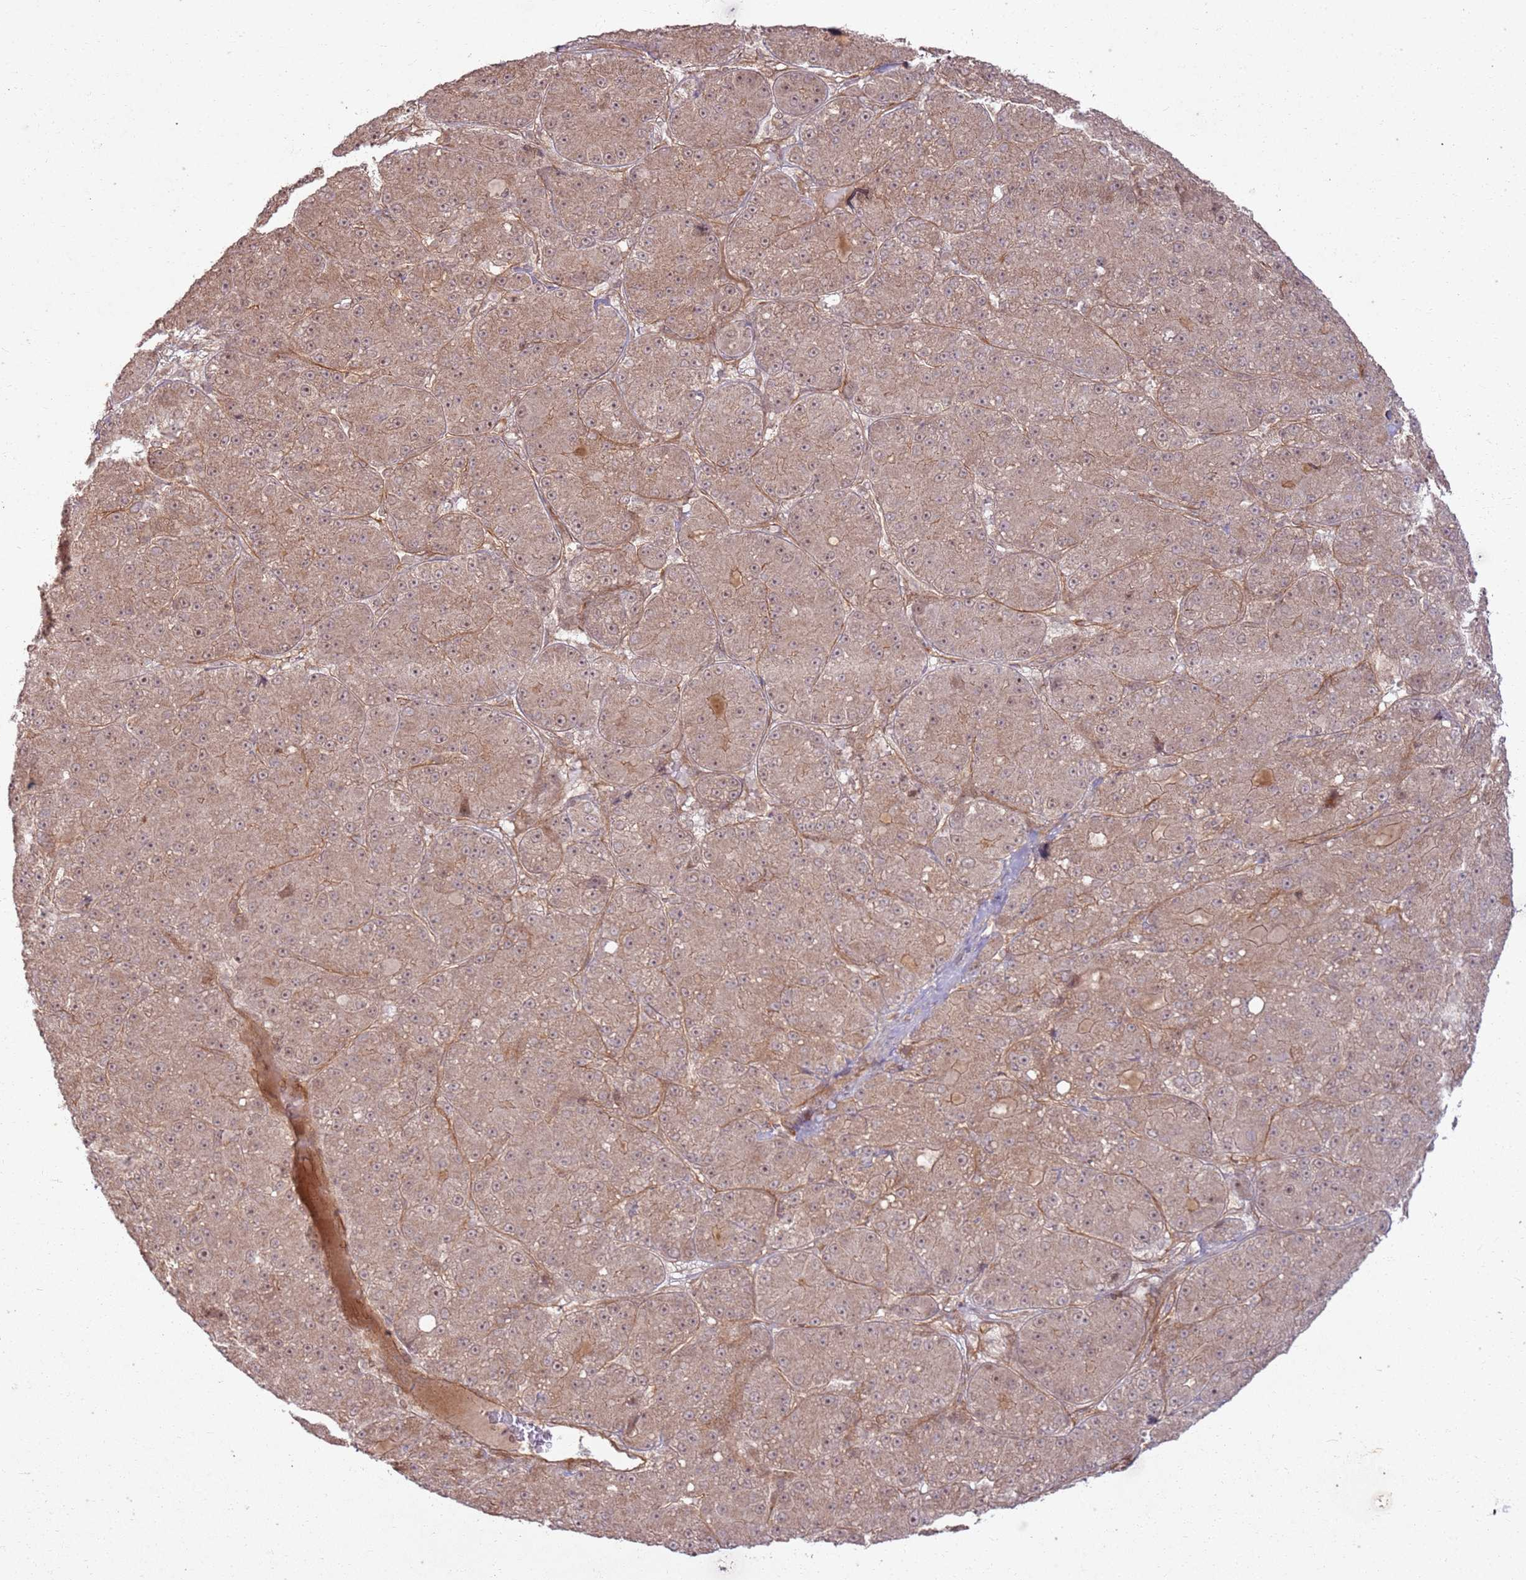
{"staining": {"intensity": "moderate", "quantity": ">75%", "location": "cytoplasmic/membranous"}, "tissue": "liver cancer", "cell_type": "Tumor cells", "image_type": "cancer", "snomed": [{"axis": "morphology", "description": "Carcinoma, Hepatocellular, NOS"}, {"axis": "topography", "description": "Liver"}], "caption": "Immunohistochemical staining of hepatocellular carcinoma (liver) shows medium levels of moderate cytoplasmic/membranous protein staining in about >75% of tumor cells. Using DAB (3,3'-diaminobenzidine) (brown) and hematoxylin (blue) stains, captured at high magnification using brightfield microscopy.", "gene": "ZNF623", "patient": {"sex": "male", "age": 67}}